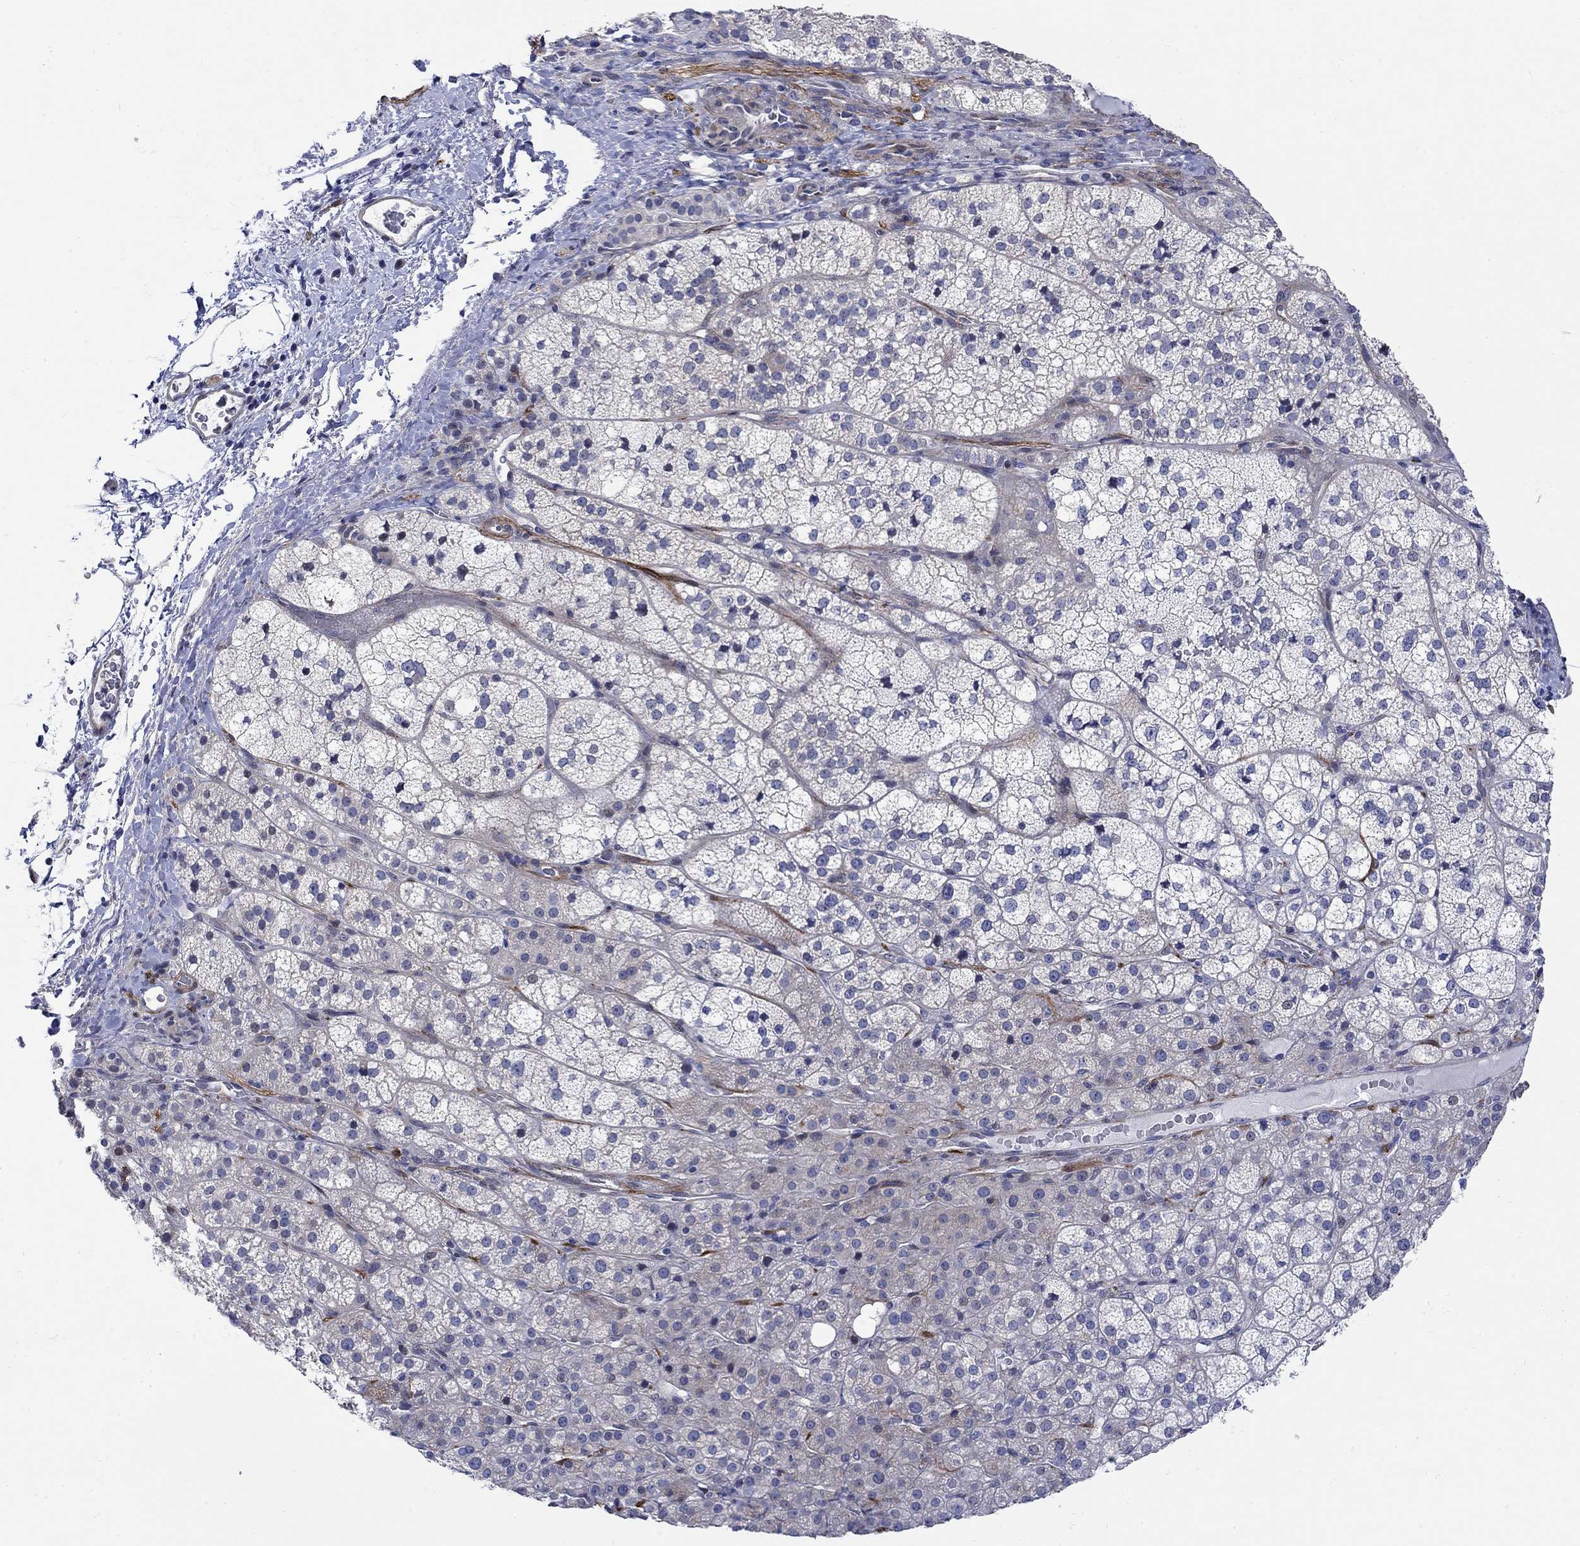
{"staining": {"intensity": "weak", "quantity": "<25%", "location": "cytoplasmic/membranous"}, "tissue": "adrenal gland", "cell_type": "Glandular cells", "image_type": "normal", "snomed": [{"axis": "morphology", "description": "Normal tissue, NOS"}, {"axis": "topography", "description": "Adrenal gland"}], "caption": "Immunohistochemistry photomicrograph of normal adrenal gland: human adrenal gland stained with DAB (3,3'-diaminobenzidine) demonstrates no significant protein expression in glandular cells.", "gene": "SCN7A", "patient": {"sex": "female", "age": 60}}